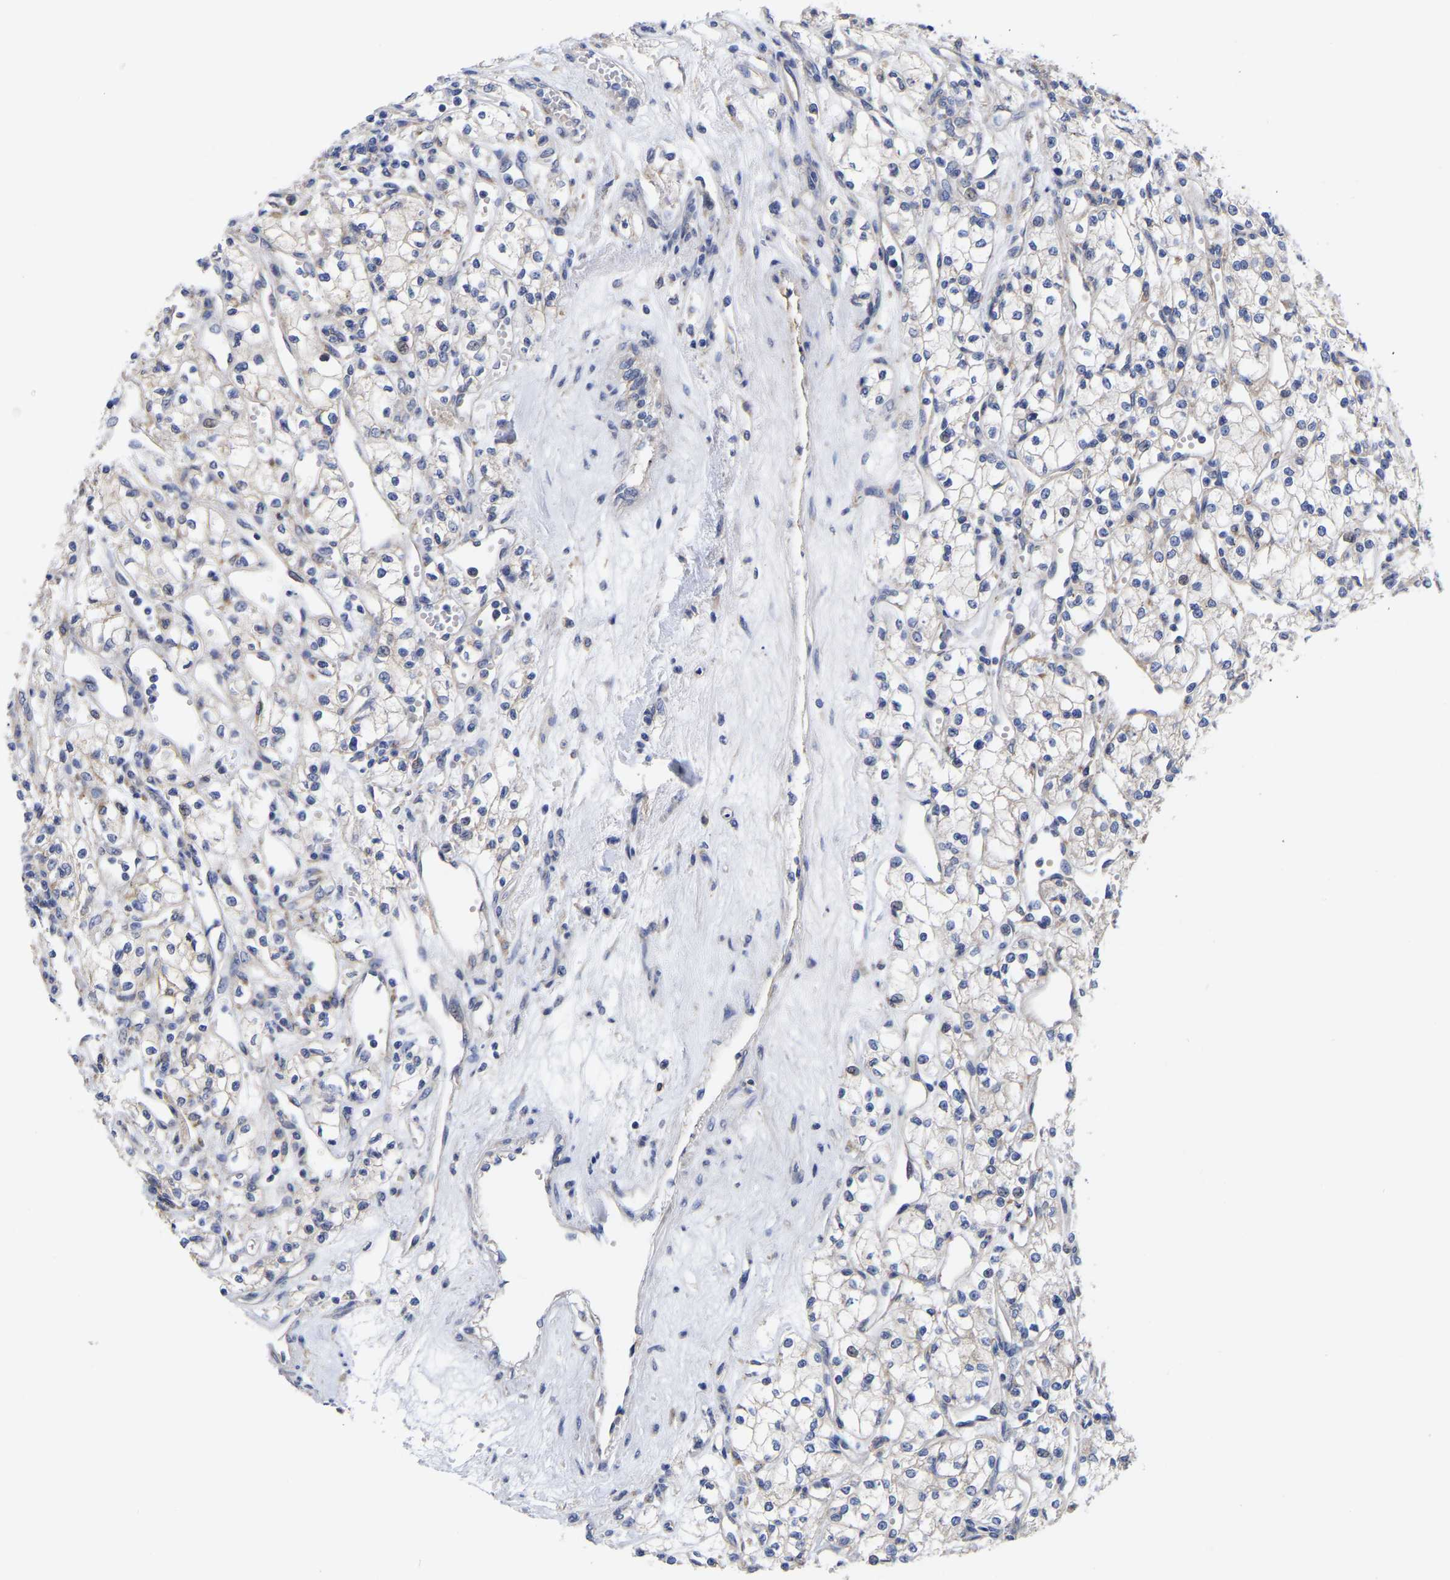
{"staining": {"intensity": "weak", "quantity": "<25%", "location": "cytoplasmic/membranous"}, "tissue": "renal cancer", "cell_type": "Tumor cells", "image_type": "cancer", "snomed": [{"axis": "morphology", "description": "Adenocarcinoma, NOS"}, {"axis": "topography", "description": "Kidney"}], "caption": "IHC photomicrograph of neoplastic tissue: renal adenocarcinoma stained with DAB (3,3'-diaminobenzidine) shows no significant protein expression in tumor cells.", "gene": "CFAP298", "patient": {"sex": "male", "age": 59}}